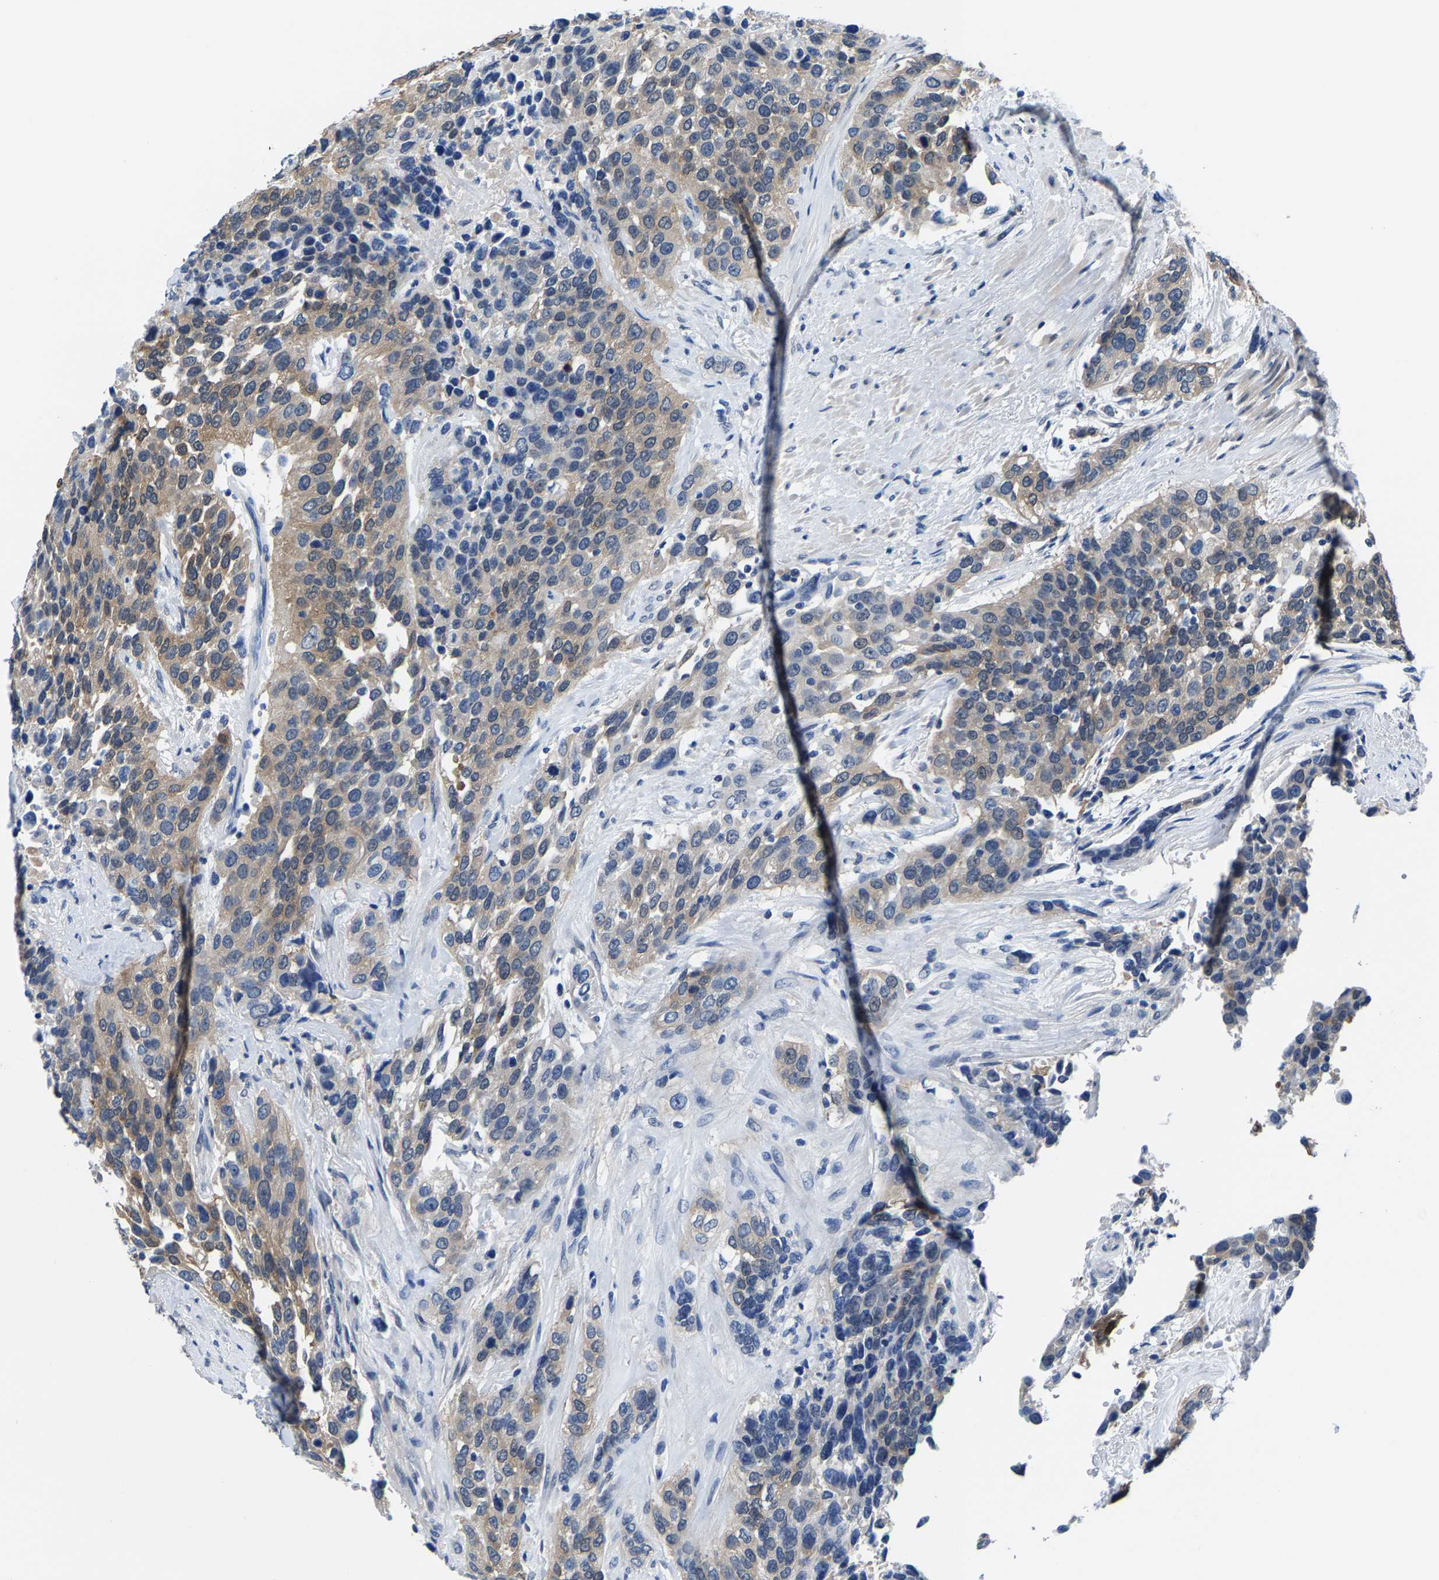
{"staining": {"intensity": "moderate", "quantity": ">75%", "location": "cytoplasmic/membranous"}, "tissue": "urothelial cancer", "cell_type": "Tumor cells", "image_type": "cancer", "snomed": [{"axis": "morphology", "description": "Urothelial carcinoma, High grade"}, {"axis": "topography", "description": "Urinary bladder"}], "caption": "Approximately >75% of tumor cells in urothelial cancer demonstrate moderate cytoplasmic/membranous protein staining as visualized by brown immunohistochemical staining.", "gene": "SSH3", "patient": {"sex": "female", "age": 80}}